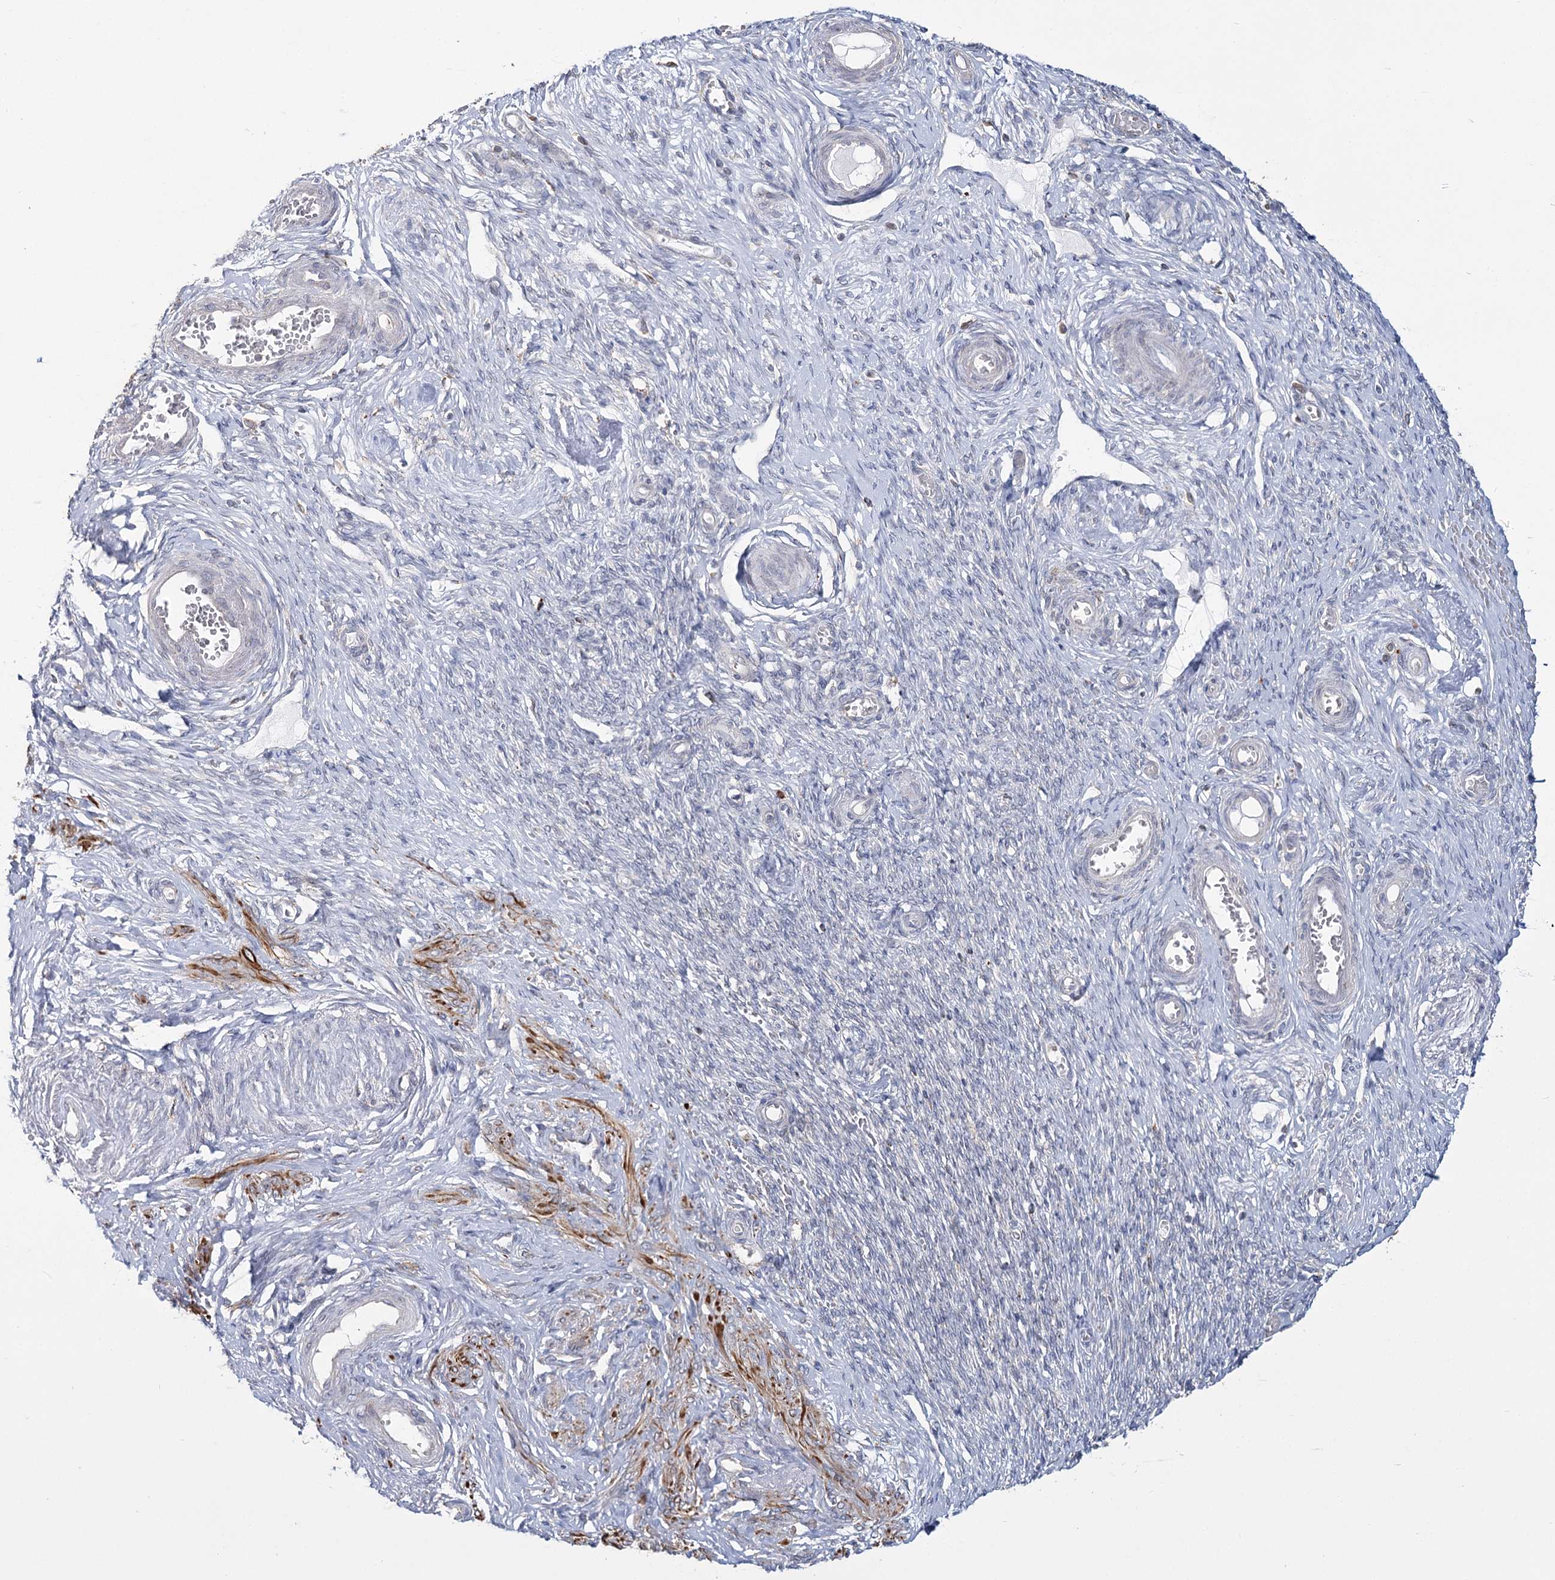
{"staining": {"intensity": "weak", "quantity": "<25%", "location": "cytoplasmic/membranous"}, "tissue": "adipose tissue", "cell_type": "Adipocytes", "image_type": "normal", "snomed": [{"axis": "morphology", "description": "Normal tissue, NOS"}, {"axis": "topography", "description": "Vascular tissue"}, {"axis": "topography", "description": "Fallopian tube"}, {"axis": "topography", "description": "Ovary"}], "caption": "Protein analysis of unremarkable adipose tissue exhibits no significant staining in adipocytes. Nuclei are stained in blue.", "gene": "ZCCHC9", "patient": {"sex": "female", "age": 67}}